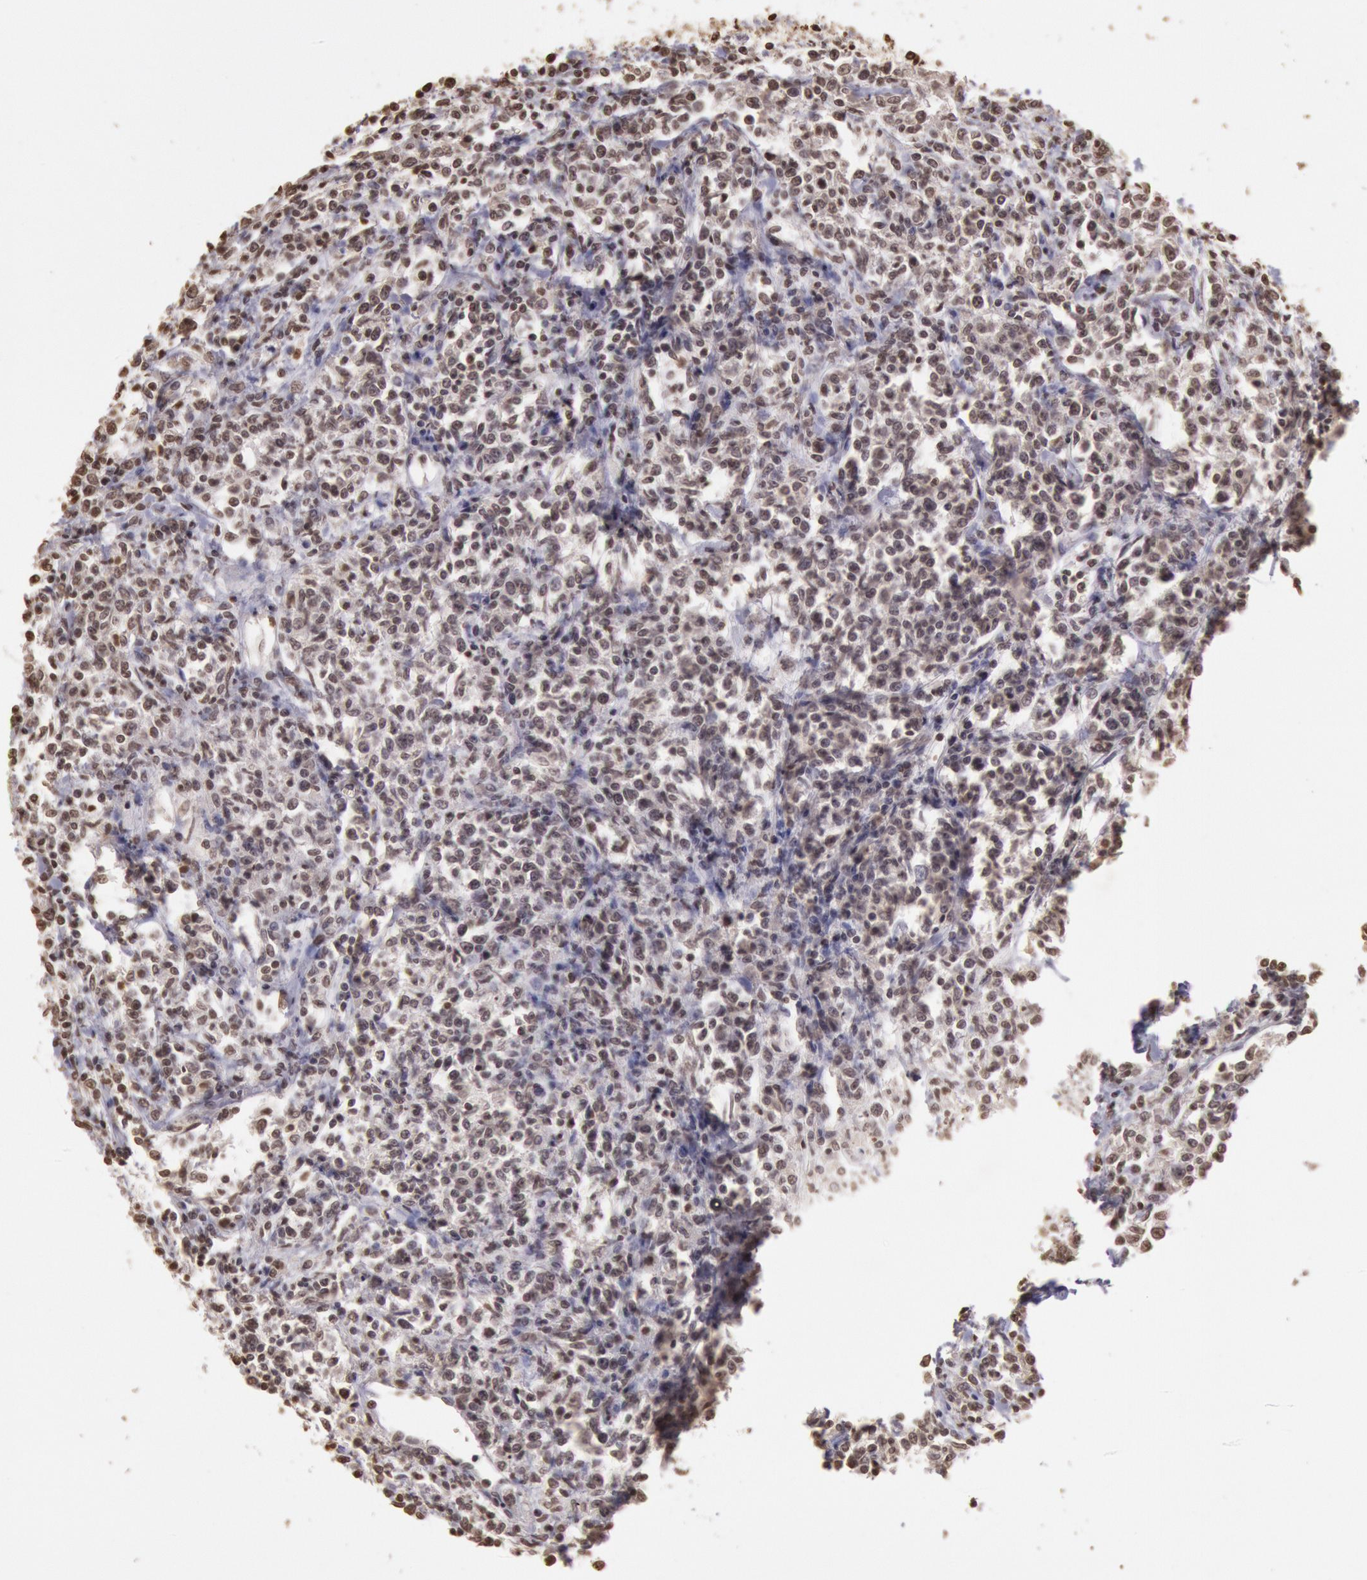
{"staining": {"intensity": "weak", "quantity": "25%-75%", "location": "nuclear"}, "tissue": "lymphoma", "cell_type": "Tumor cells", "image_type": "cancer", "snomed": [{"axis": "morphology", "description": "Malignant lymphoma, non-Hodgkin's type, Low grade"}, {"axis": "topography", "description": "Small intestine"}], "caption": "Lymphoma was stained to show a protein in brown. There is low levels of weak nuclear expression in about 25%-75% of tumor cells. (DAB IHC with brightfield microscopy, high magnification).", "gene": "SOD1", "patient": {"sex": "female", "age": 59}}